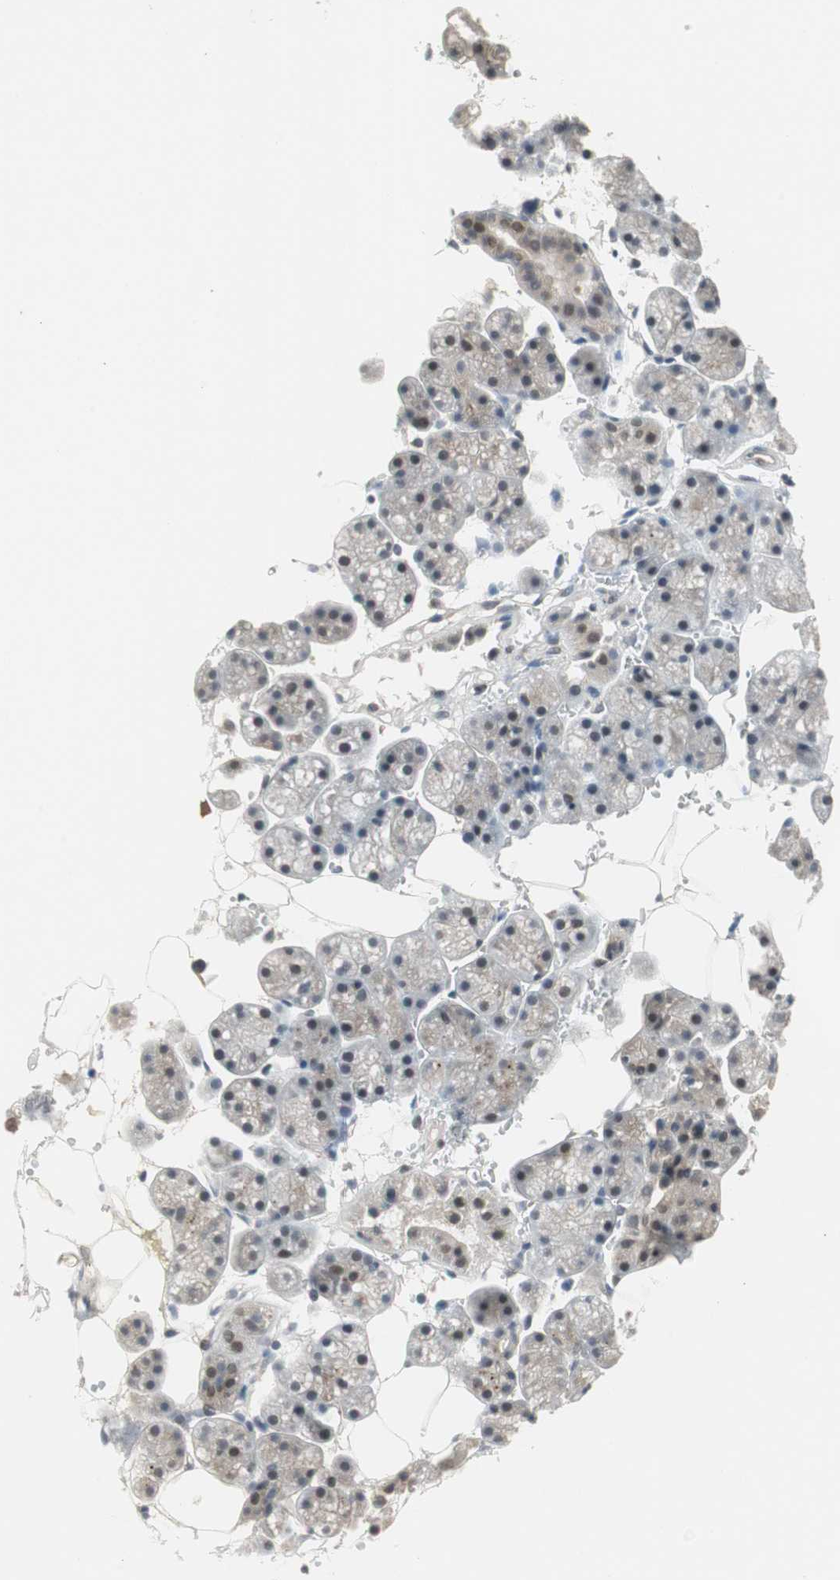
{"staining": {"intensity": "weak", "quantity": "<25%", "location": "nuclear"}, "tissue": "salivary gland", "cell_type": "Glandular cells", "image_type": "normal", "snomed": [{"axis": "morphology", "description": "Normal tissue, NOS"}, {"axis": "topography", "description": "Salivary gland"}], "caption": "IHC histopathology image of unremarkable human salivary gland stained for a protein (brown), which shows no expression in glandular cells. (DAB immunohistochemistry (IHC) with hematoxylin counter stain).", "gene": "SNX4", "patient": {"sex": "male", "age": 62}}